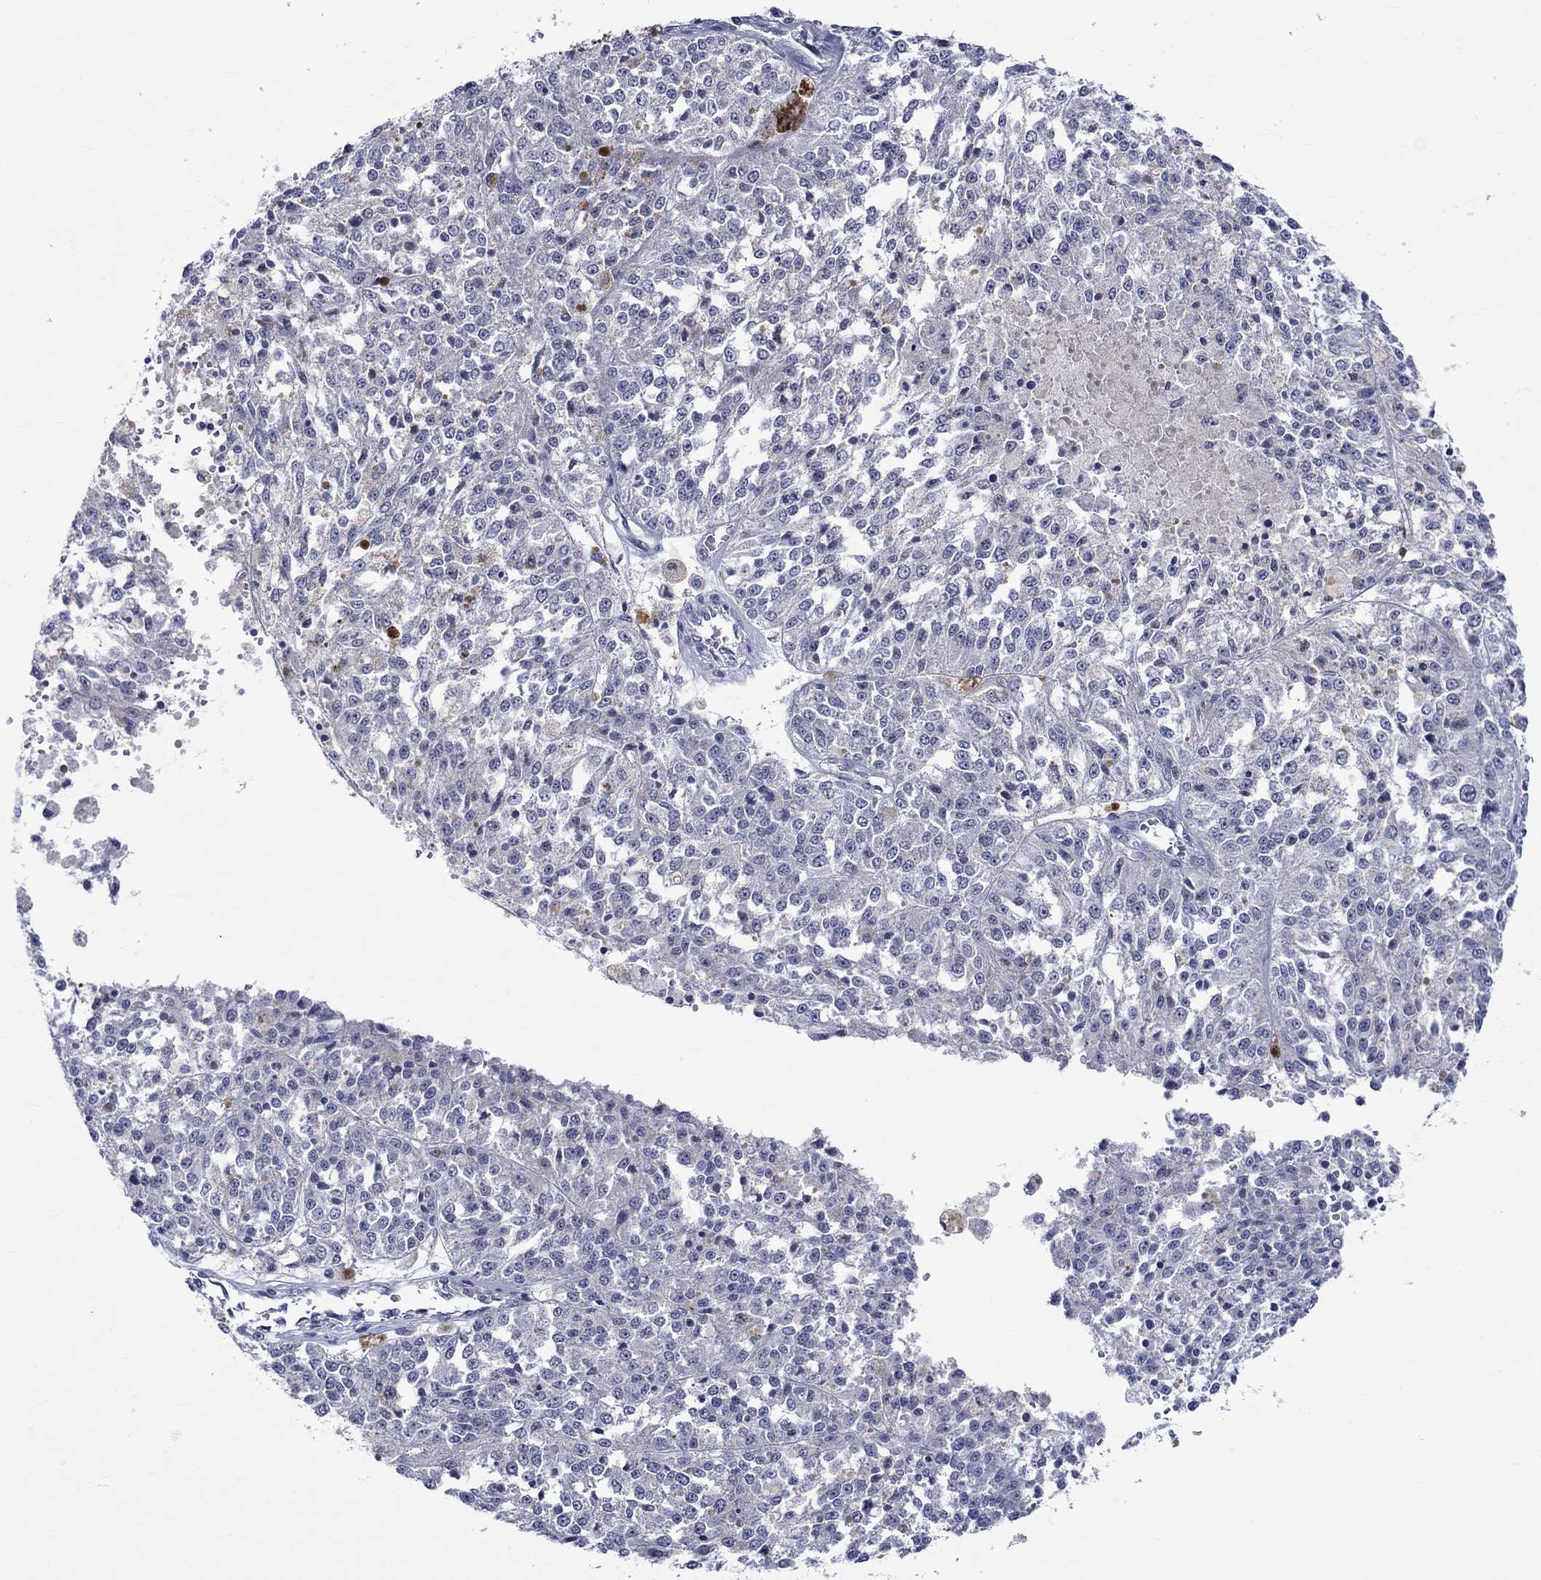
{"staining": {"intensity": "weak", "quantity": "<25%", "location": "nuclear"}, "tissue": "melanoma", "cell_type": "Tumor cells", "image_type": "cancer", "snomed": [{"axis": "morphology", "description": "Malignant melanoma, Metastatic site"}, {"axis": "topography", "description": "Lymph node"}], "caption": "Immunohistochemistry image of neoplastic tissue: malignant melanoma (metastatic site) stained with DAB reveals no significant protein positivity in tumor cells. (DAB (3,3'-diaminobenzidine) IHC with hematoxylin counter stain).", "gene": "E2F8", "patient": {"sex": "female", "age": 64}}